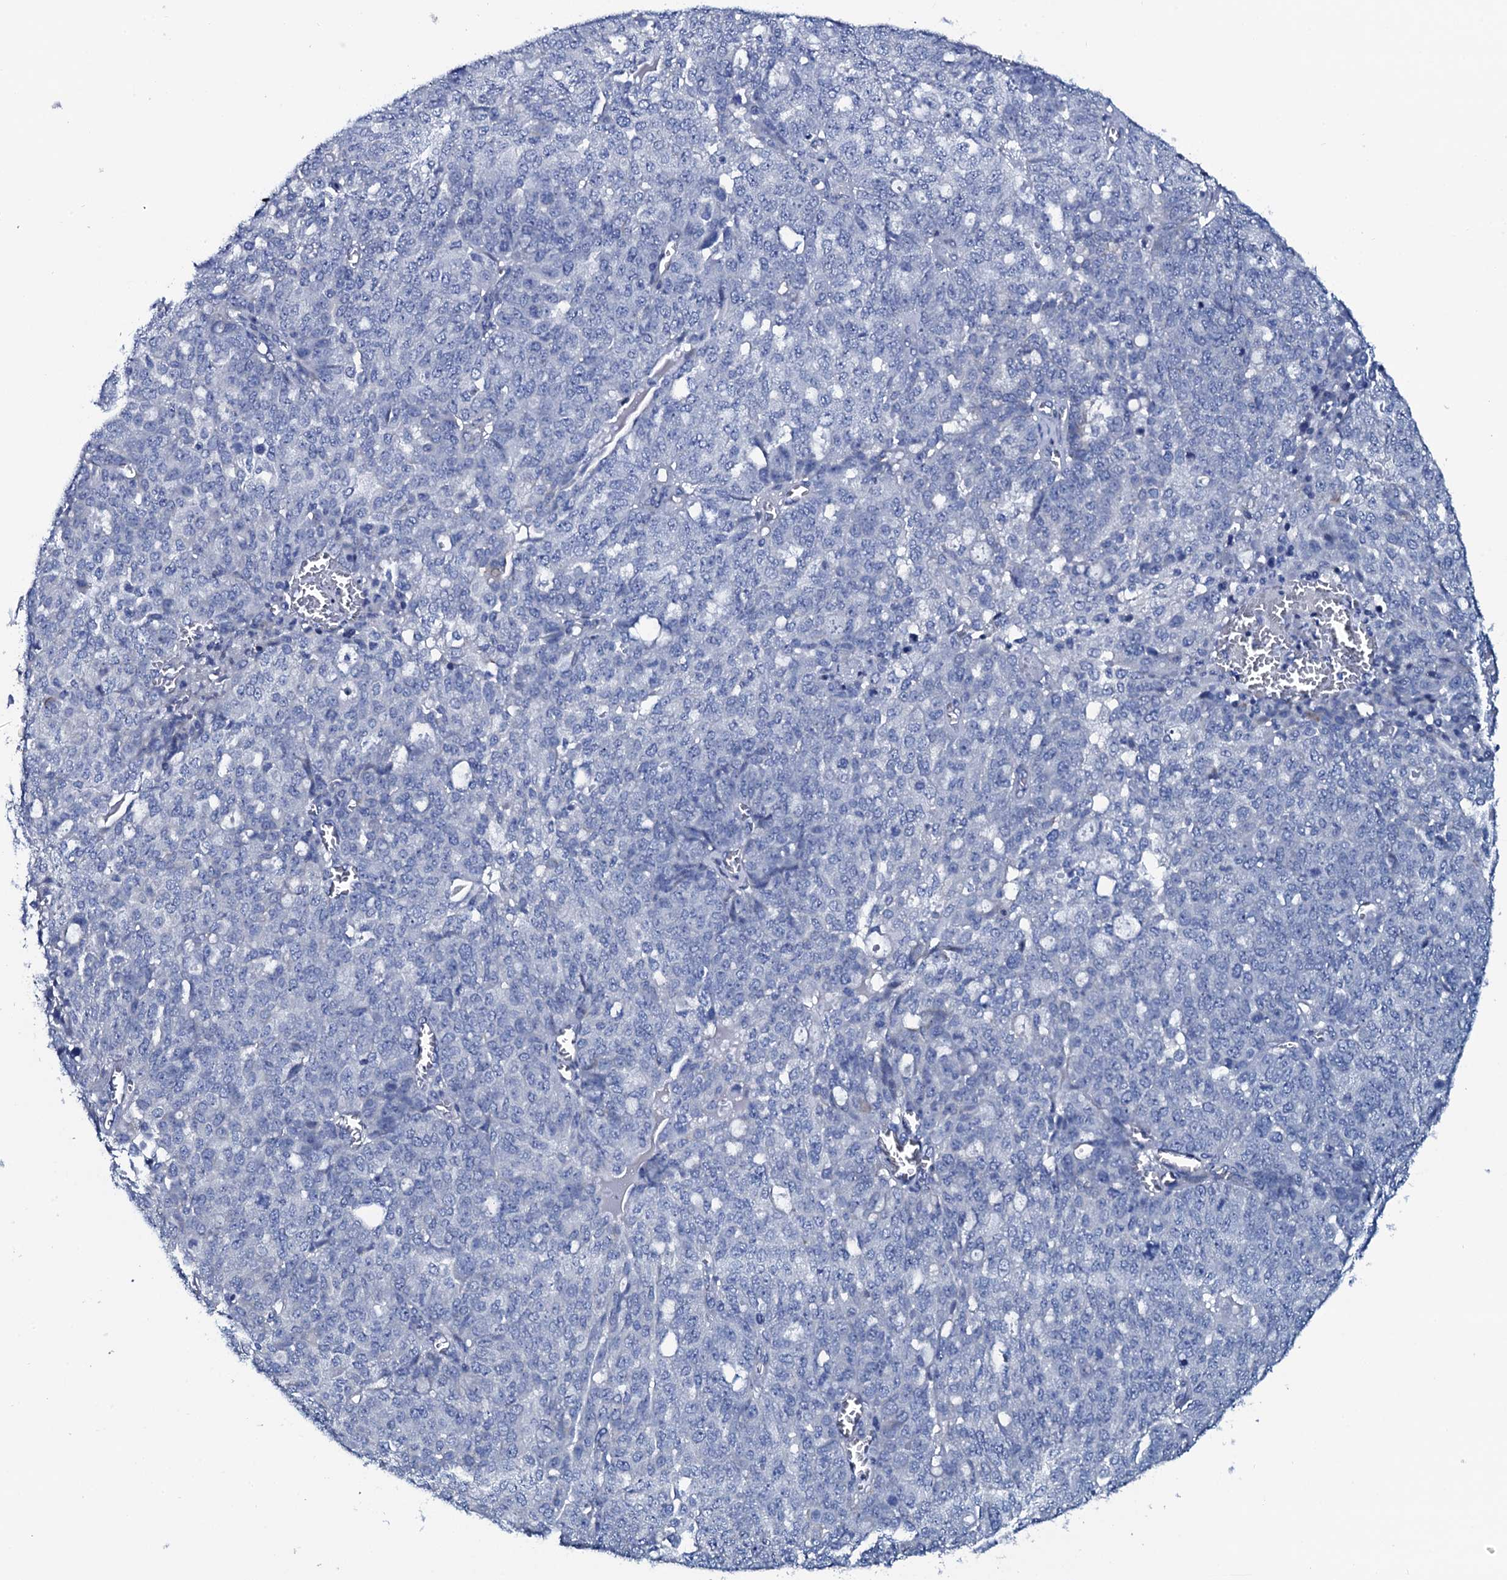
{"staining": {"intensity": "negative", "quantity": "none", "location": "none"}, "tissue": "ovarian cancer", "cell_type": "Tumor cells", "image_type": "cancer", "snomed": [{"axis": "morphology", "description": "Cystadenocarcinoma, serous, NOS"}, {"axis": "topography", "description": "Soft tissue"}, {"axis": "topography", "description": "Ovary"}], "caption": "Tumor cells are negative for brown protein staining in ovarian serous cystadenocarcinoma. The staining is performed using DAB brown chromogen with nuclei counter-stained in using hematoxylin.", "gene": "GYS2", "patient": {"sex": "female", "age": 57}}